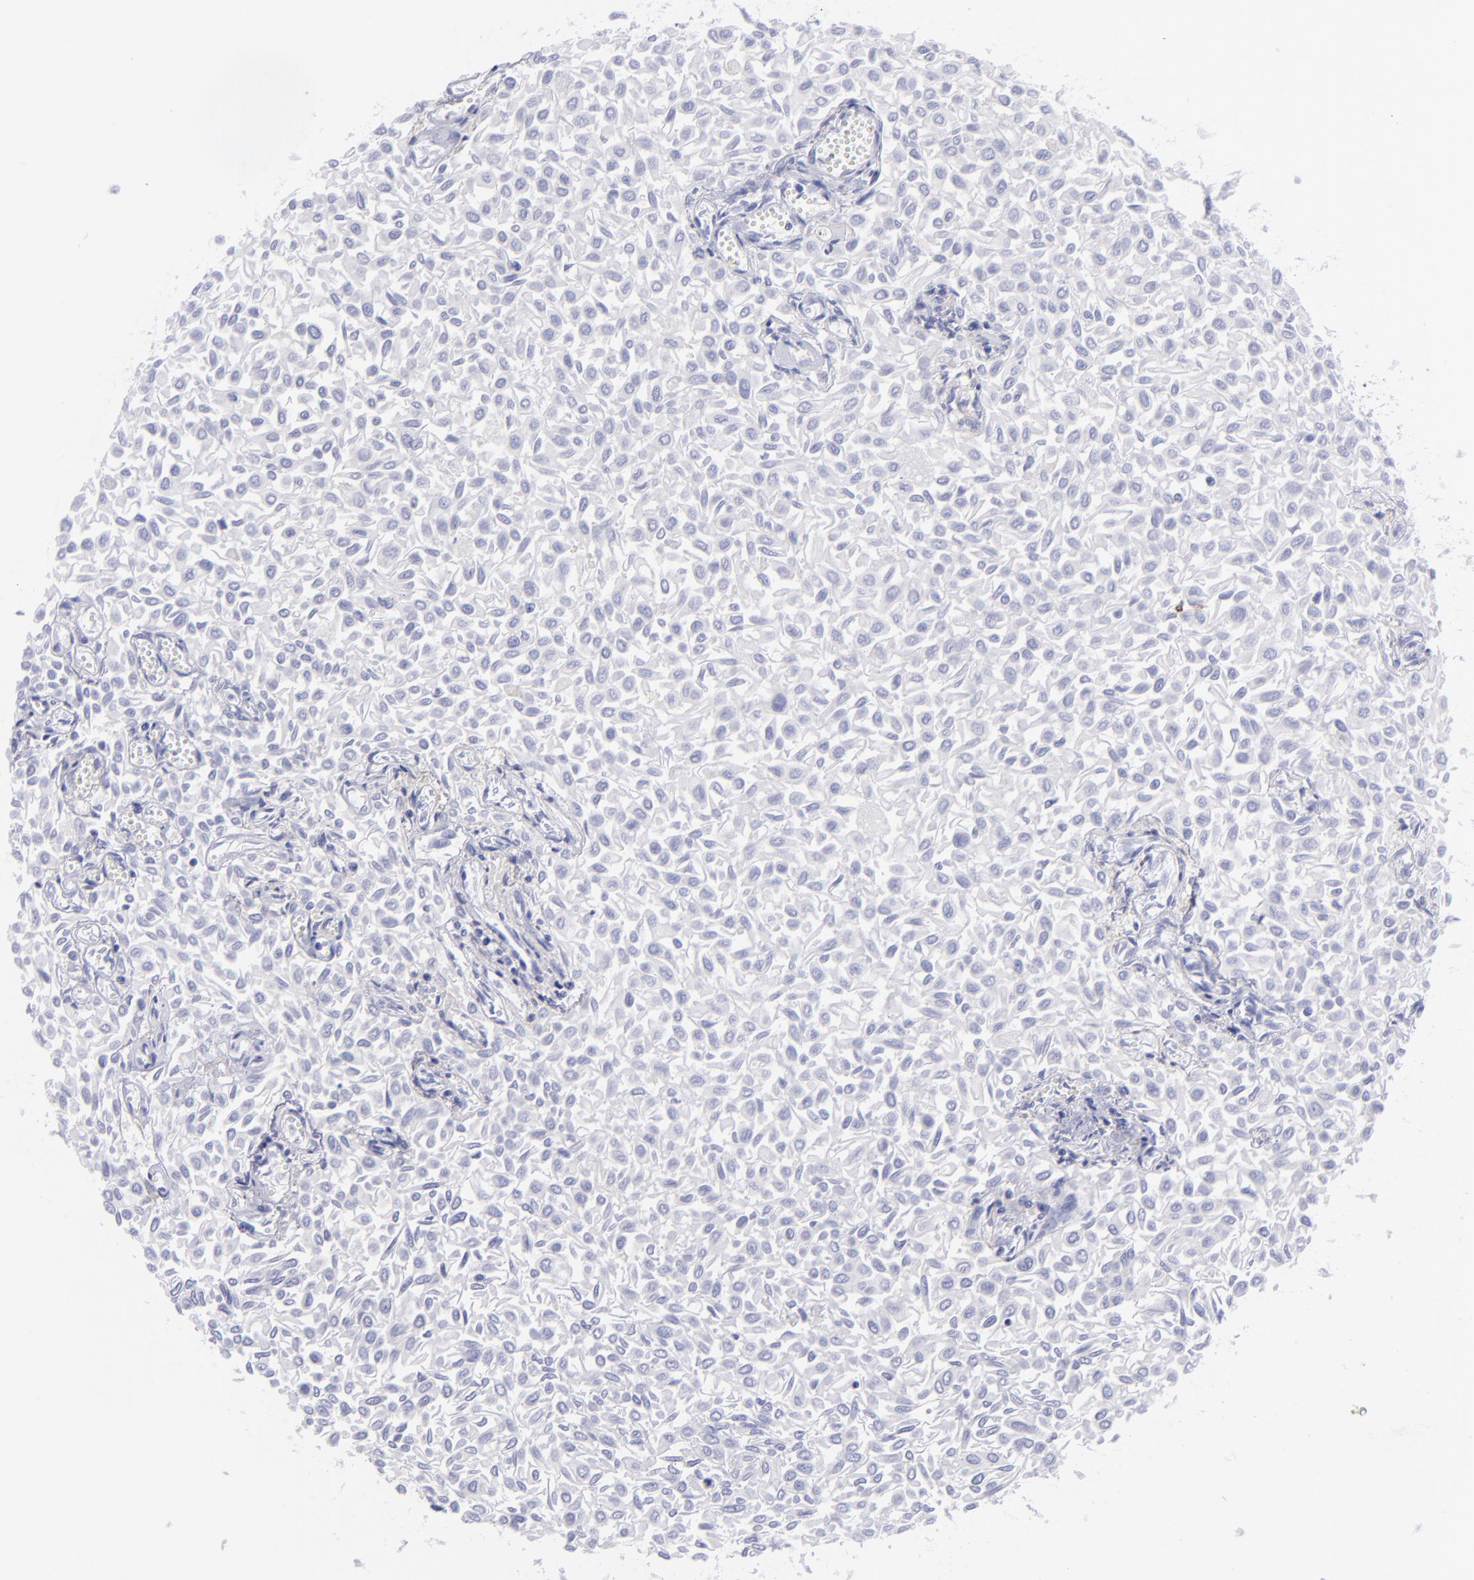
{"staining": {"intensity": "negative", "quantity": "none", "location": "none"}, "tissue": "urothelial cancer", "cell_type": "Tumor cells", "image_type": "cancer", "snomed": [{"axis": "morphology", "description": "Urothelial carcinoma, Low grade"}, {"axis": "topography", "description": "Urinary bladder"}], "caption": "DAB immunohistochemical staining of human low-grade urothelial carcinoma demonstrates no significant expression in tumor cells. (Brightfield microscopy of DAB IHC at high magnification).", "gene": "CD82", "patient": {"sex": "male", "age": 64}}